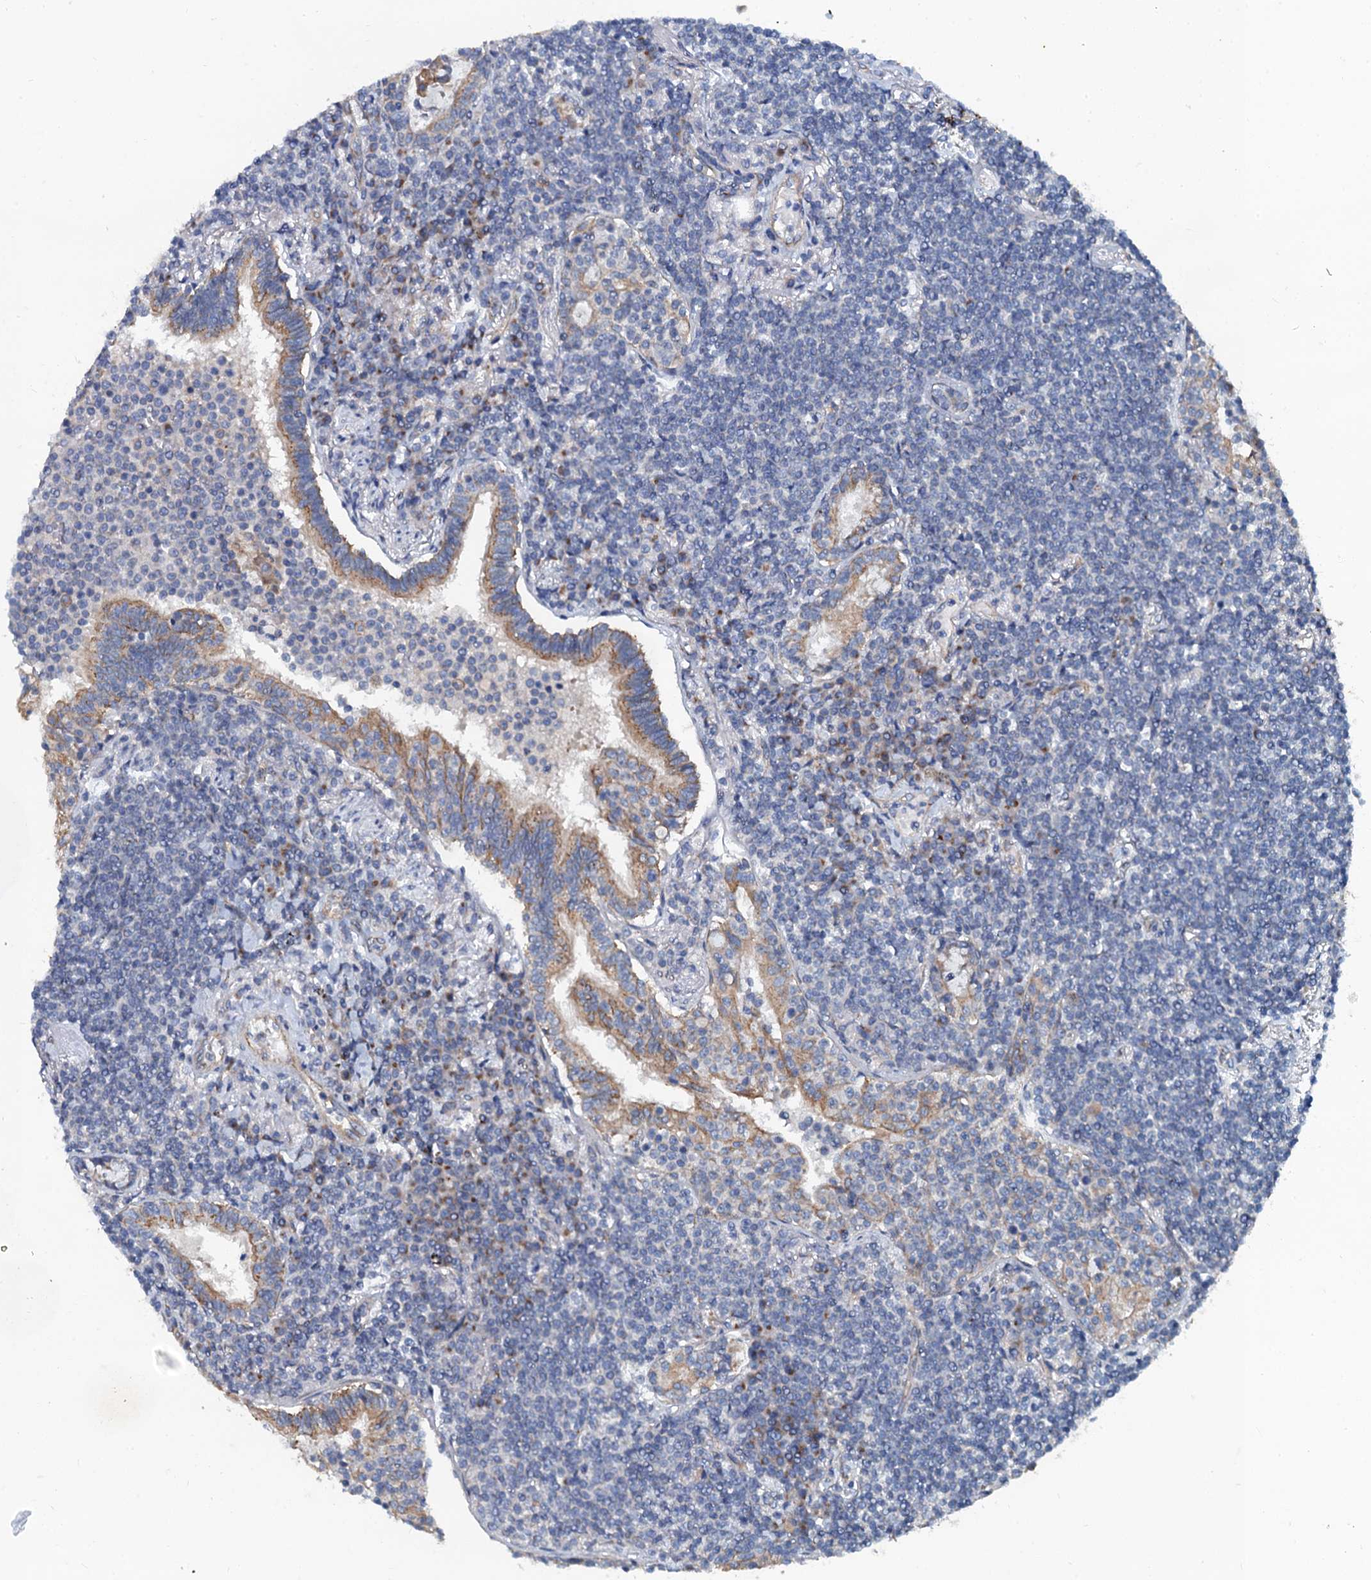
{"staining": {"intensity": "negative", "quantity": "none", "location": "none"}, "tissue": "lymphoma", "cell_type": "Tumor cells", "image_type": "cancer", "snomed": [{"axis": "morphology", "description": "Malignant lymphoma, non-Hodgkin's type, Low grade"}, {"axis": "topography", "description": "Lung"}], "caption": "Photomicrograph shows no significant protein staining in tumor cells of malignant lymphoma, non-Hodgkin's type (low-grade).", "gene": "NGRN", "patient": {"sex": "female", "age": 71}}